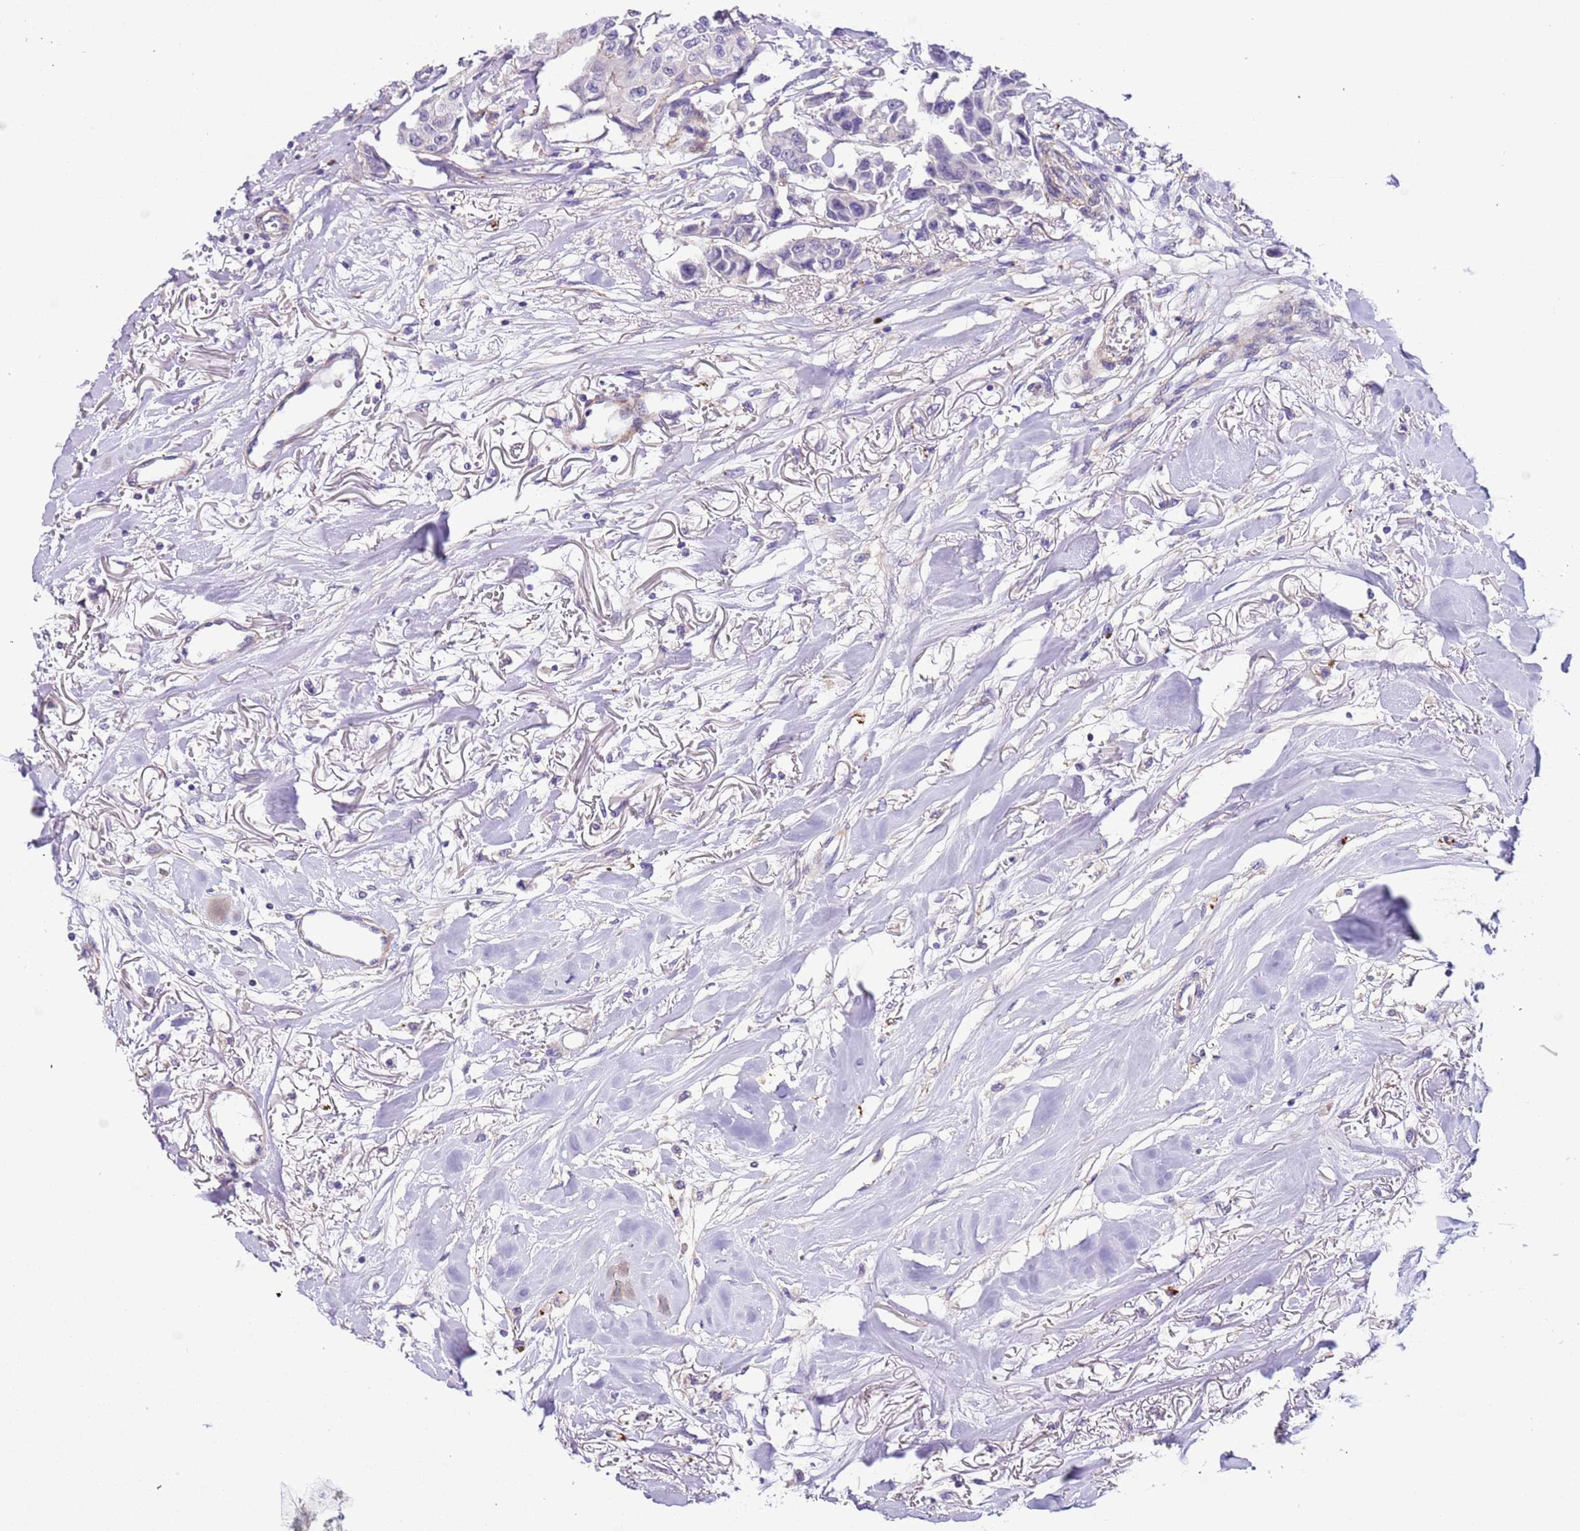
{"staining": {"intensity": "negative", "quantity": "none", "location": "none"}, "tissue": "breast cancer", "cell_type": "Tumor cells", "image_type": "cancer", "snomed": [{"axis": "morphology", "description": "Duct carcinoma"}, {"axis": "topography", "description": "Breast"}], "caption": "Immunohistochemistry (IHC) photomicrograph of human breast cancer stained for a protein (brown), which shows no positivity in tumor cells.", "gene": "PCGF2", "patient": {"sex": "female", "age": 80}}